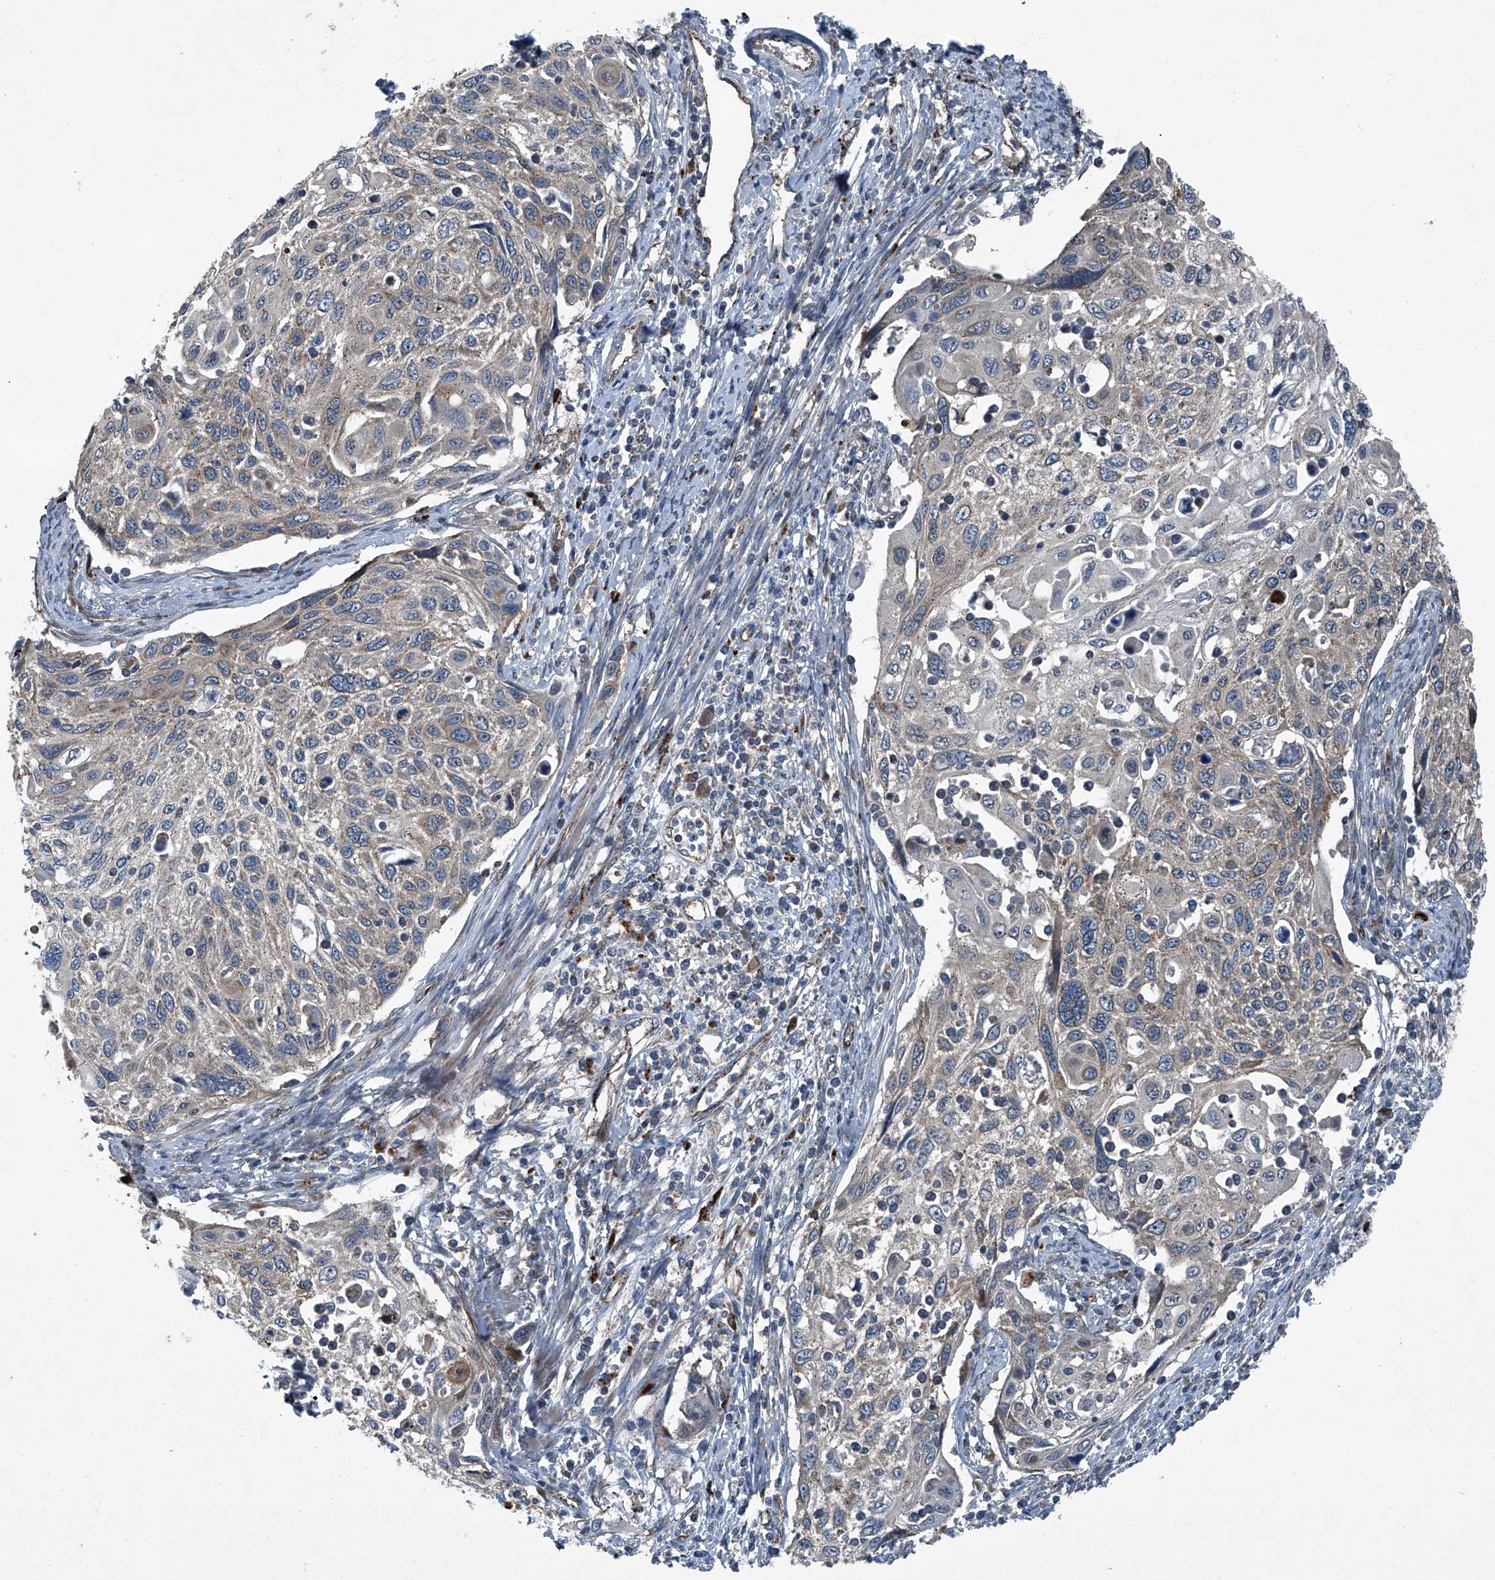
{"staining": {"intensity": "weak", "quantity": "<25%", "location": "cytoplasmic/membranous"}, "tissue": "cervical cancer", "cell_type": "Tumor cells", "image_type": "cancer", "snomed": [{"axis": "morphology", "description": "Squamous cell carcinoma, NOS"}, {"axis": "topography", "description": "Cervix"}], "caption": "An immunohistochemistry (IHC) image of squamous cell carcinoma (cervical) is shown. There is no staining in tumor cells of squamous cell carcinoma (cervical).", "gene": "SENP2", "patient": {"sex": "female", "age": 70}}